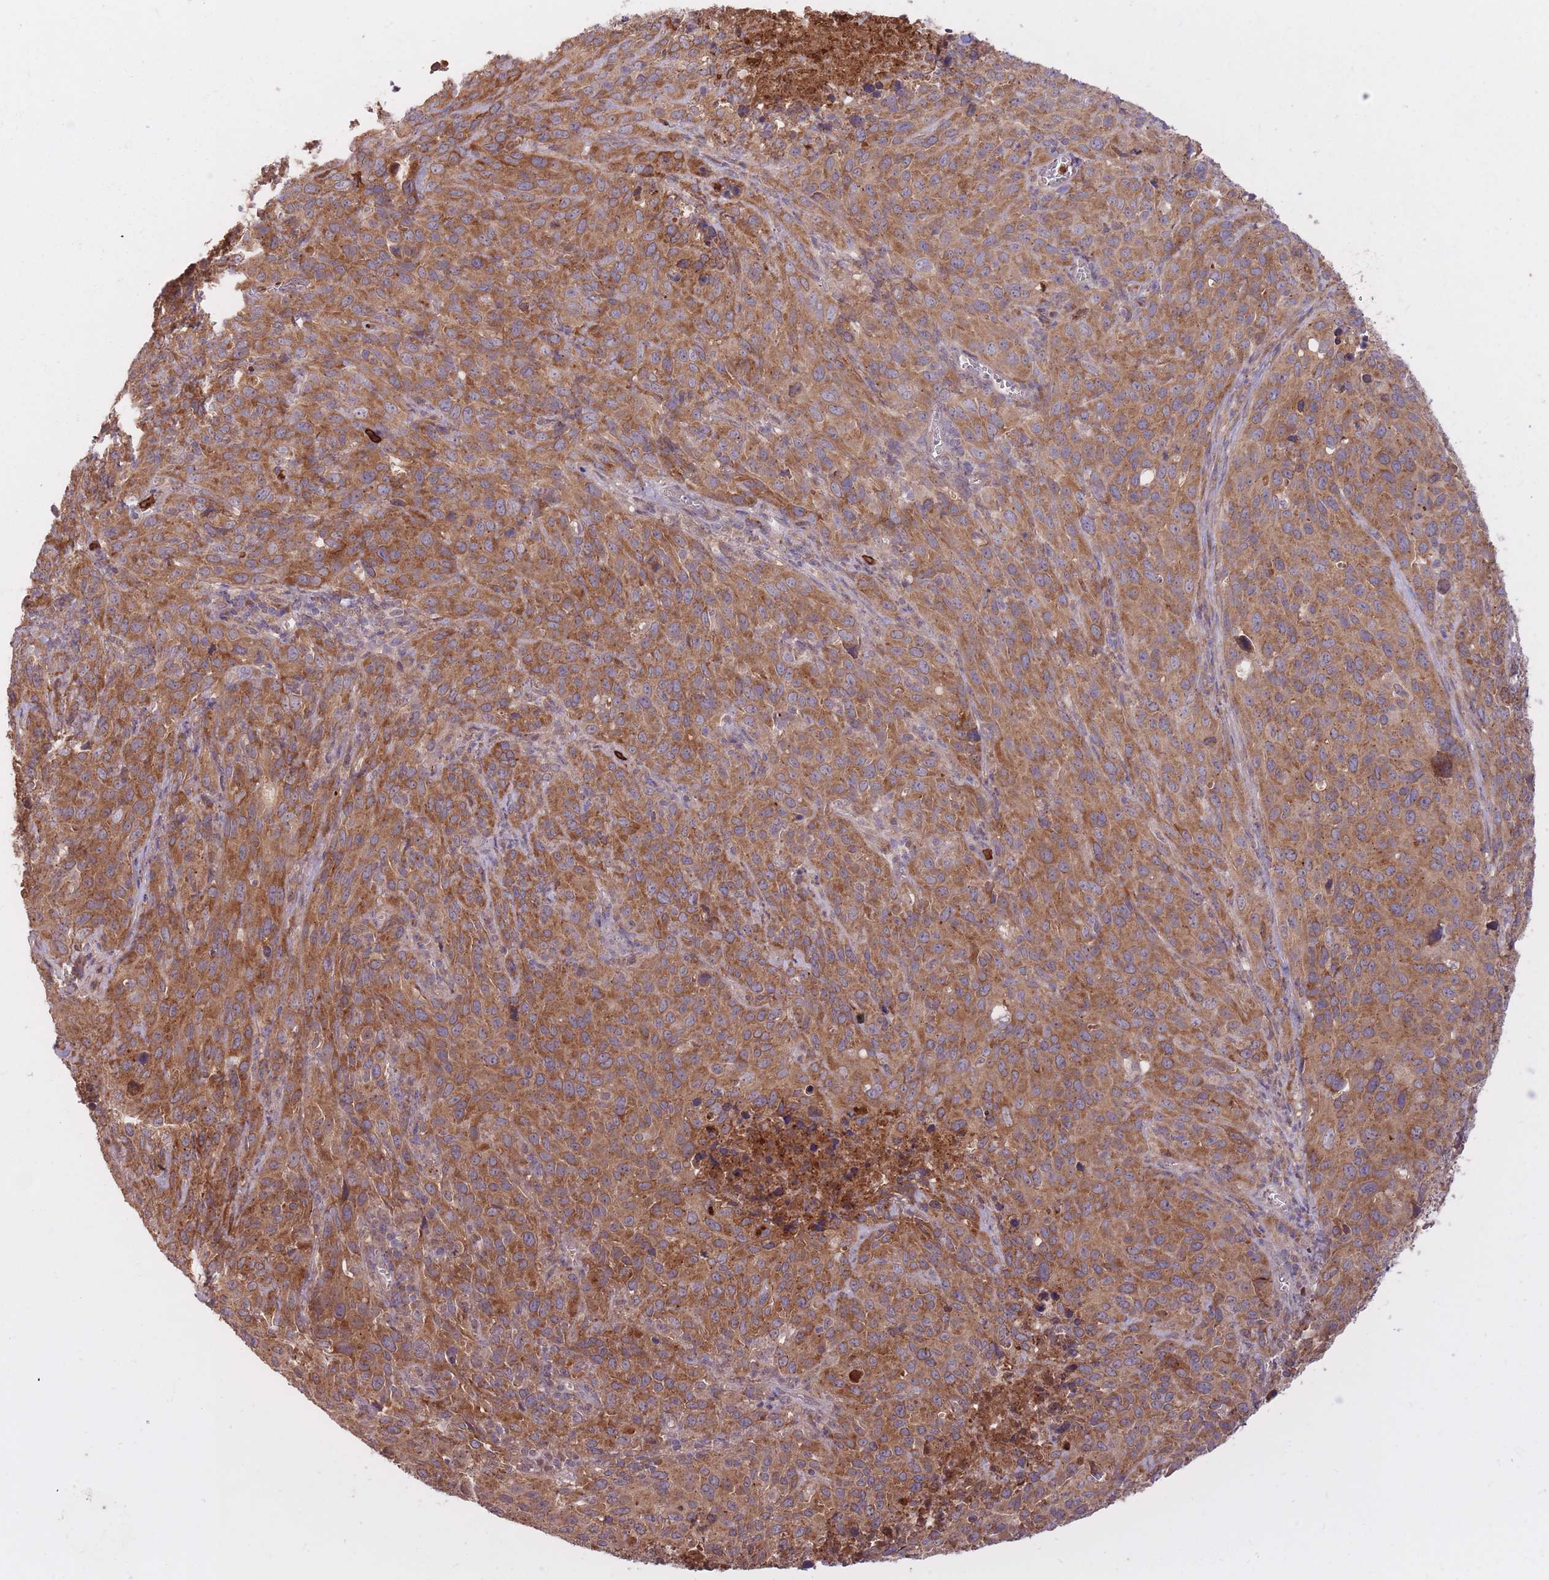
{"staining": {"intensity": "moderate", "quantity": ">75%", "location": "cytoplasmic/membranous"}, "tissue": "cervical cancer", "cell_type": "Tumor cells", "image_type": "cancer", "snomed": [{"axis": "morphology", "description": "Squamous cell carcinoma, NOS"}, {"axis": "topography", "description": "Cervix"}], "caption": "This image demonstrates immunohistochemistry (IHC) staining of human cervical cancer (squamous cell carcinoma), with medium moderate cytoplasmic/membranous staining in about >75% of tumor cells.", "gene": "IGF2BP2", "patient": {"sex": "female", "age": 51}}